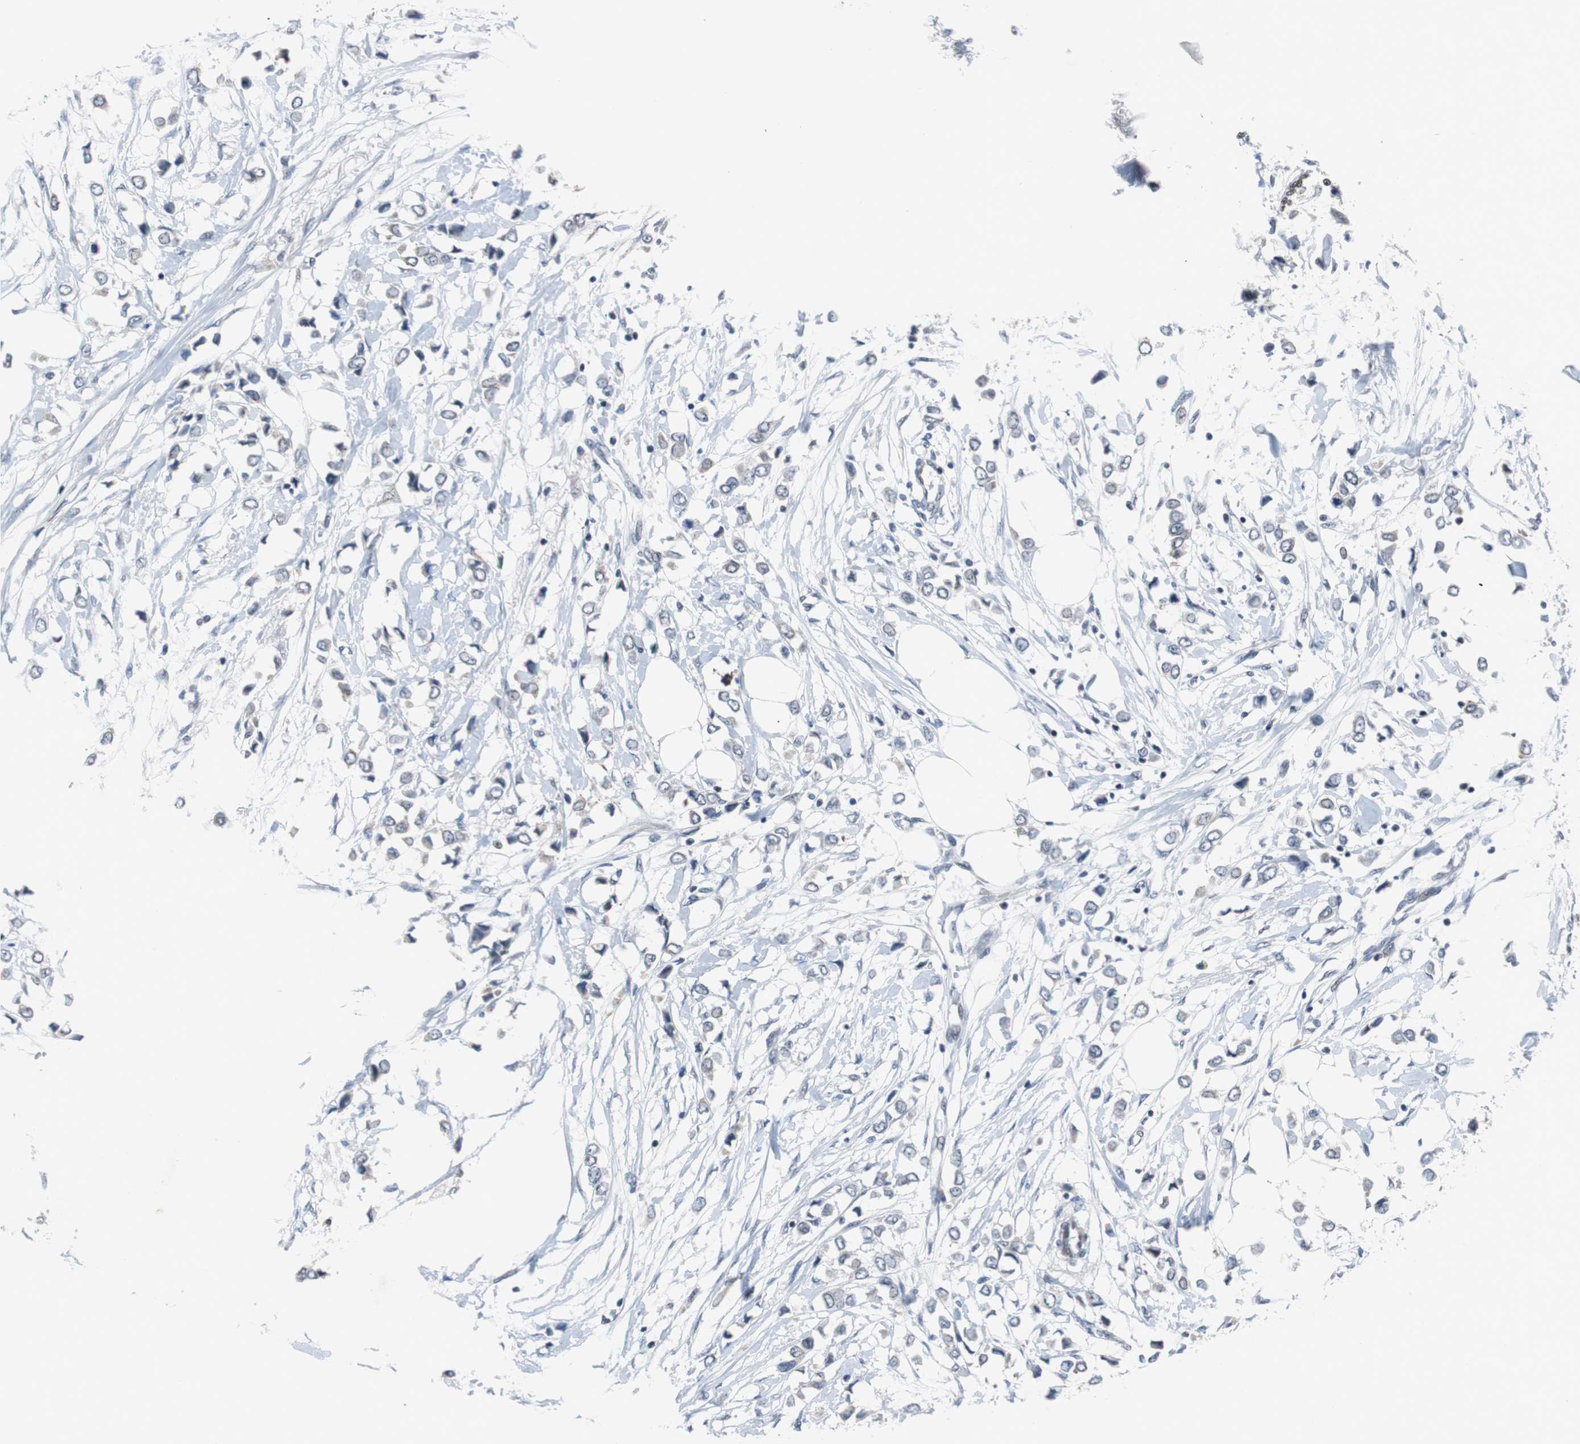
{"staining": {"intensity": "weak", "quantity": "<25%", "location": "cytoplasmic/membranous"}, "tissue": "breast cancer", "cell_type": "Tumor cells", "image_type": "cancer", "snomed": [{"axis": "morphology", "description": "Lobular carcinoma"}, {"axis": "topography", "description": "Breast"}], "caption": "This is an immunohistochemistry (IHC) photomicrograph of human lobular carcinoma (breast). There is no expression in tumor cells.", "gene": "TP63", "patient": {"sex": "female", "age": 51}}